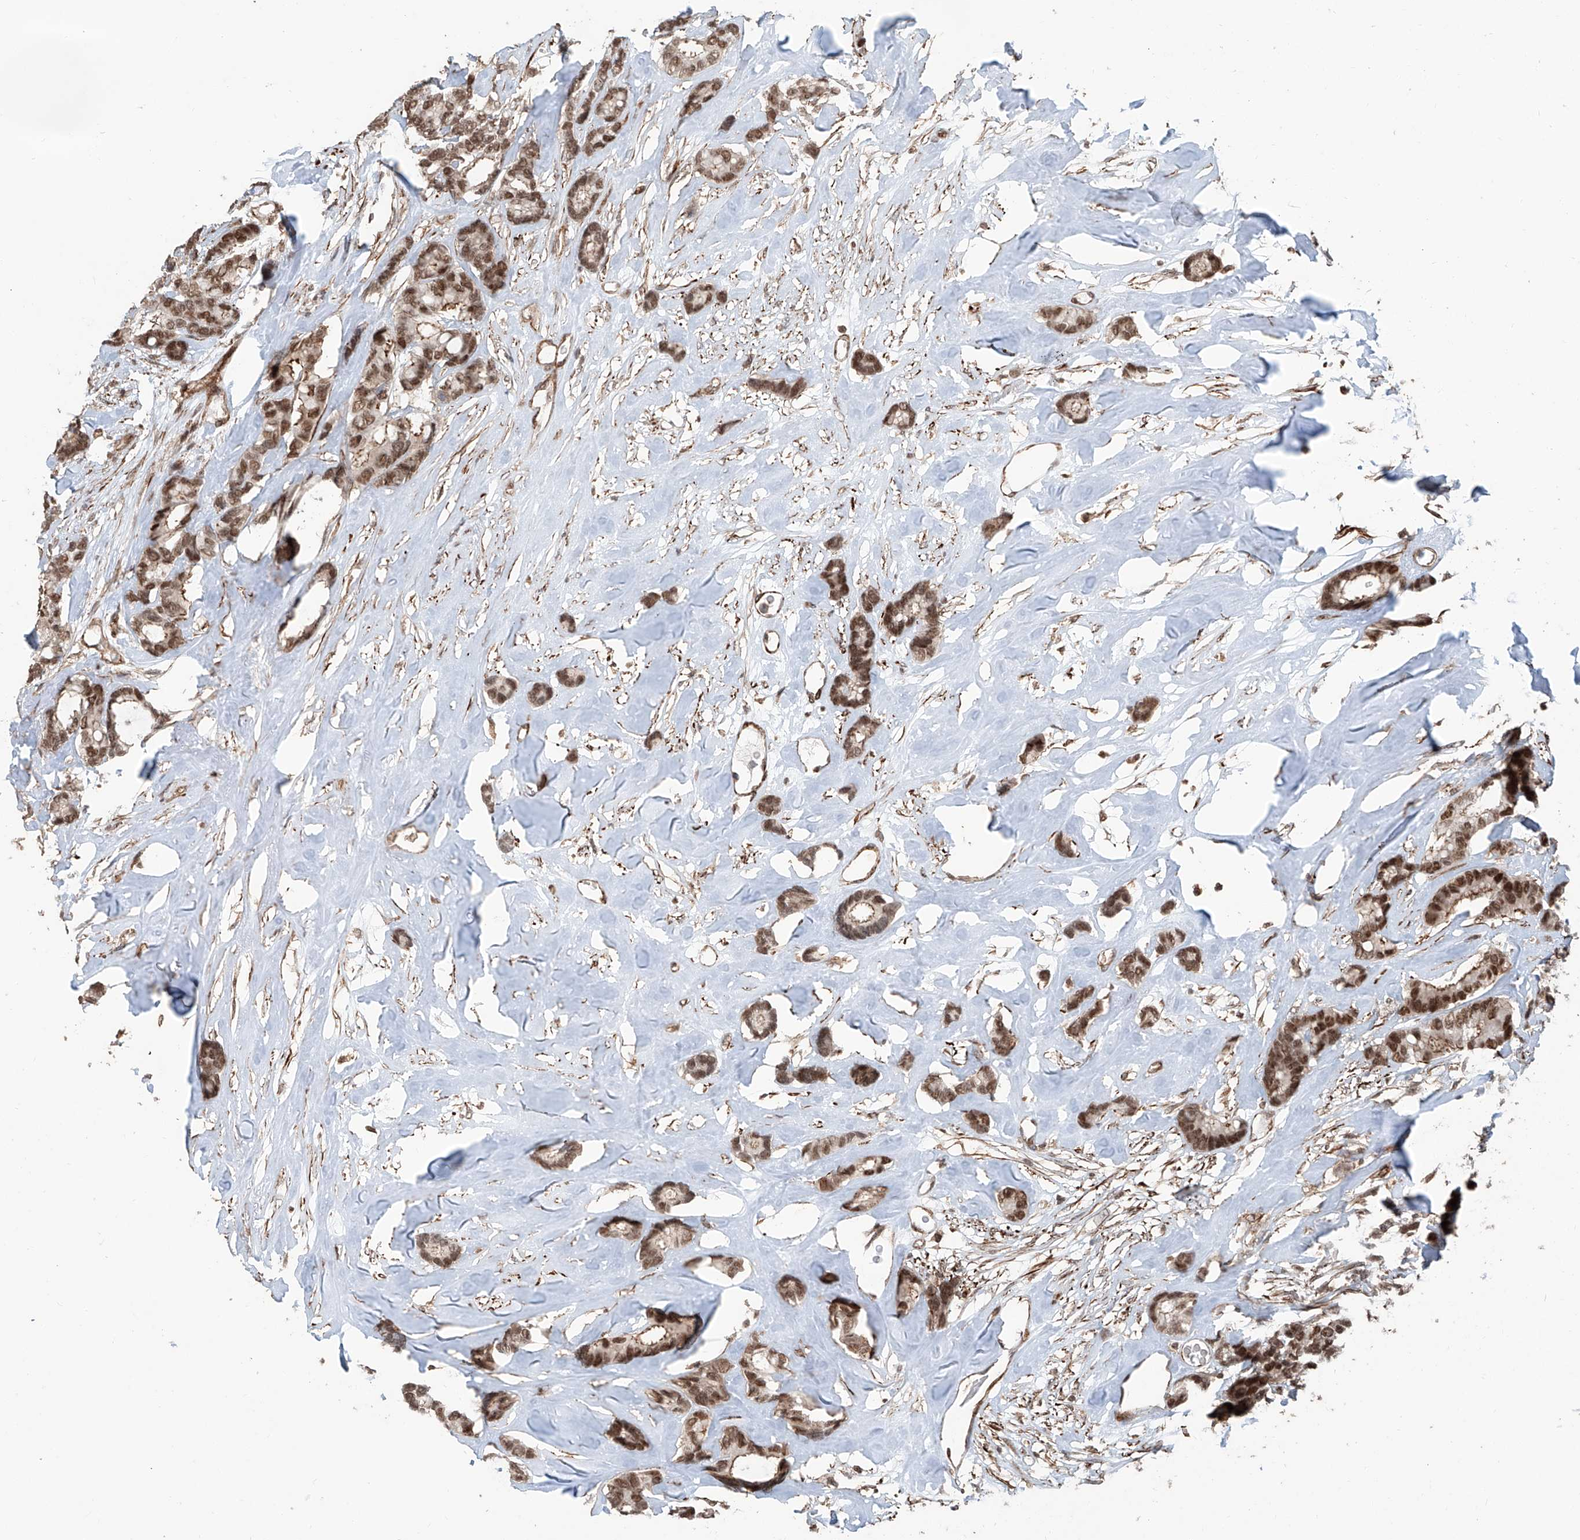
{"staining": {"intensity": "moderate", "quantity": ">75%", "location": "nuclear"}, "tissue": "breast cancer", "cell_type": "Tumor cells", "image_type": "cancer", "snomed": [{"axis": "morphology", "description": "Duct carcinoma"}, {"axis": "topography", "description": "Breast"}], "caption": "Human infiltrating ductal carcinoma (breast) stained for a protein (brown) exhibits moderate nuclear positive expression in approximately >75% of tumor cells.", "gene": "SDE2", "patient": {"sex": "female", "age": 87}}